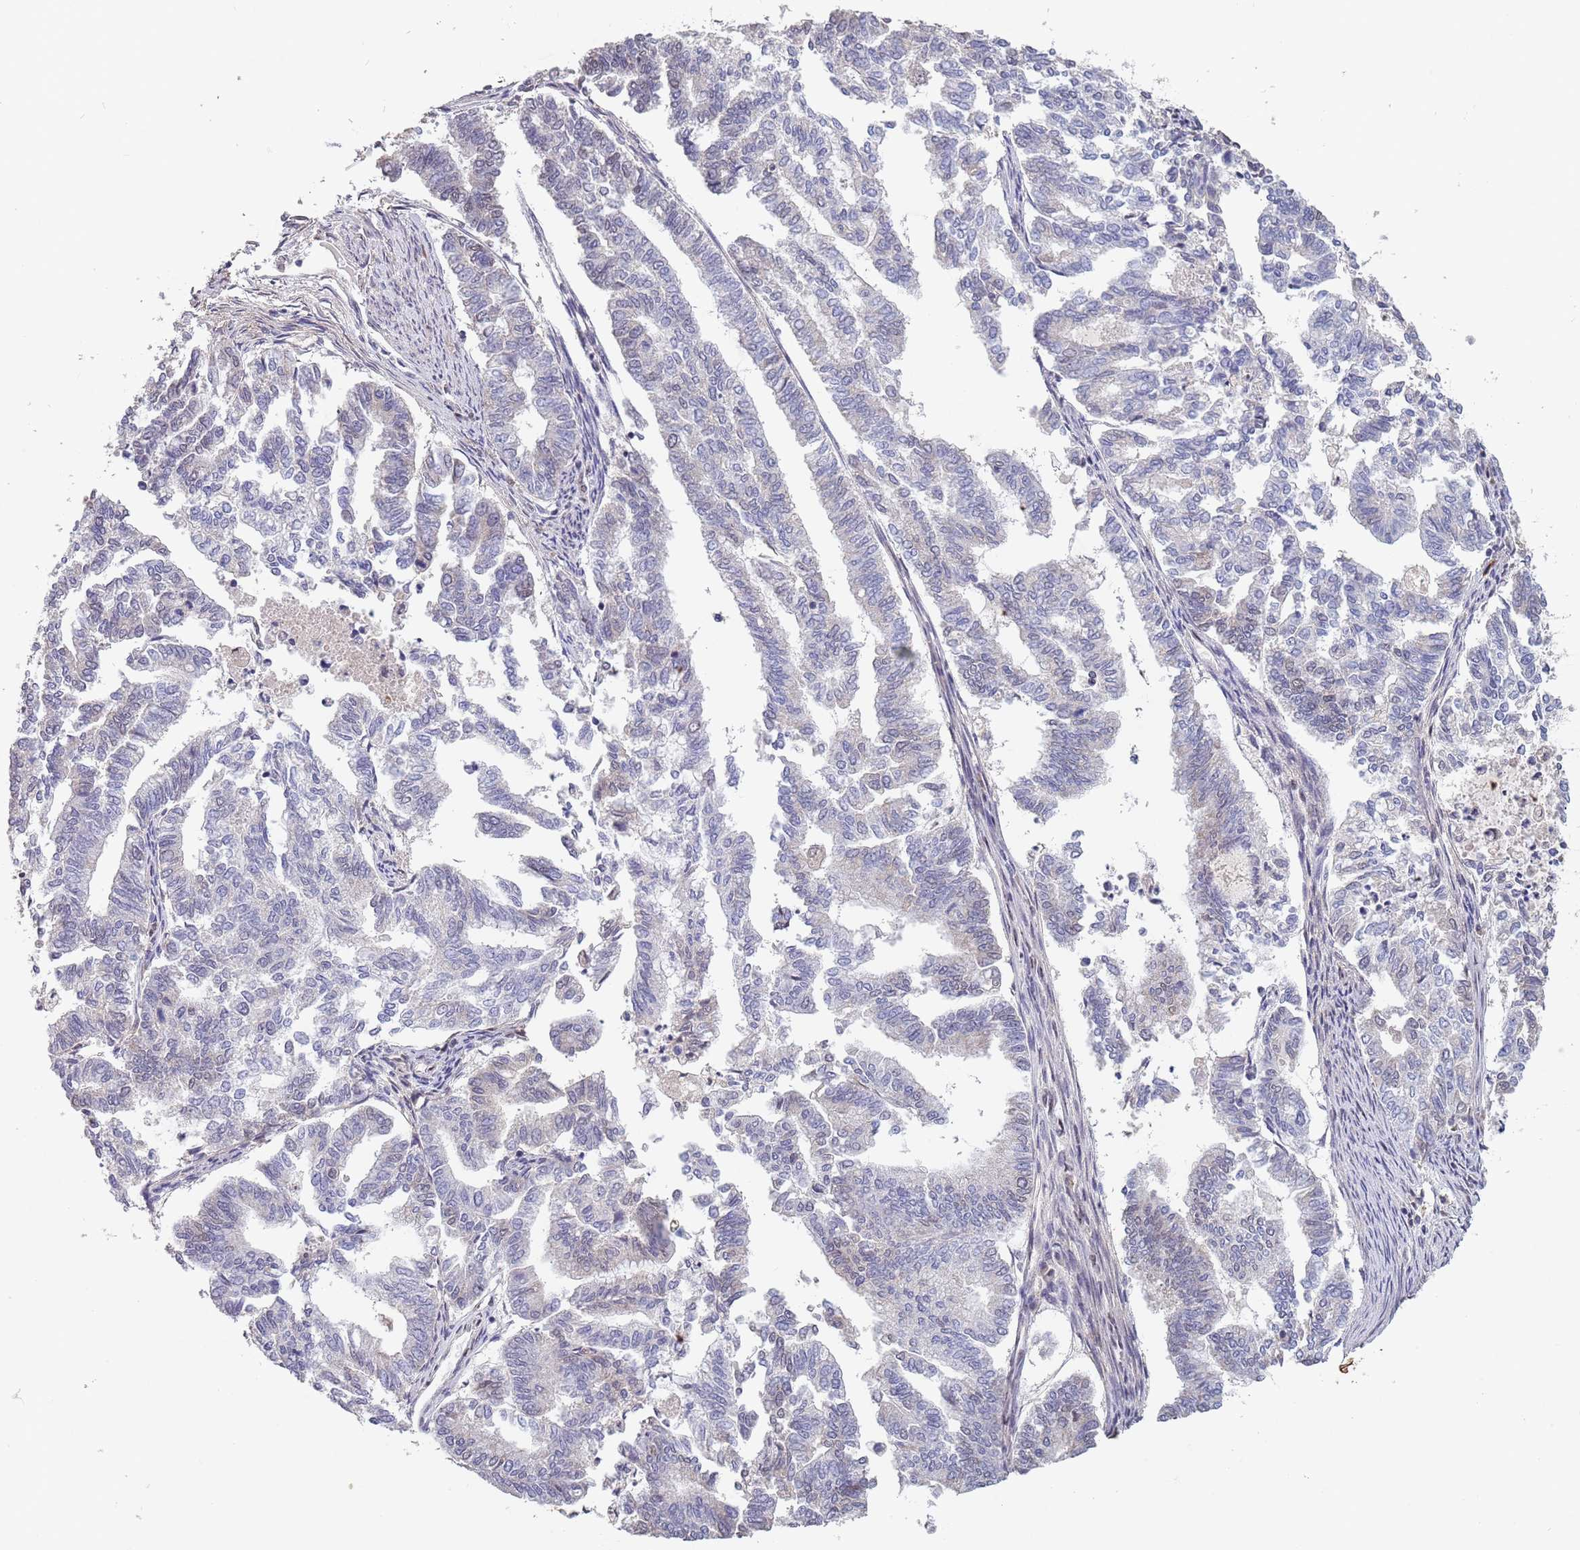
{"staining": {"intensity": "negative", "quantity": "none", "location": "none"}, "tissue": "endometrial cancer", "cell_type": "Tumor cells", "image_type": "cancer", "snomed": [{"axis": "morphology", "description": "Adenocarcinoma, NOS"}, {"axis": "topography", "description": "Endometrium"}], "caption": "Tumor cells are negative for protein expression in human endometrial cancer.", "gene": "CIZ1", "patient": {"sex": "female", "age": 79}}